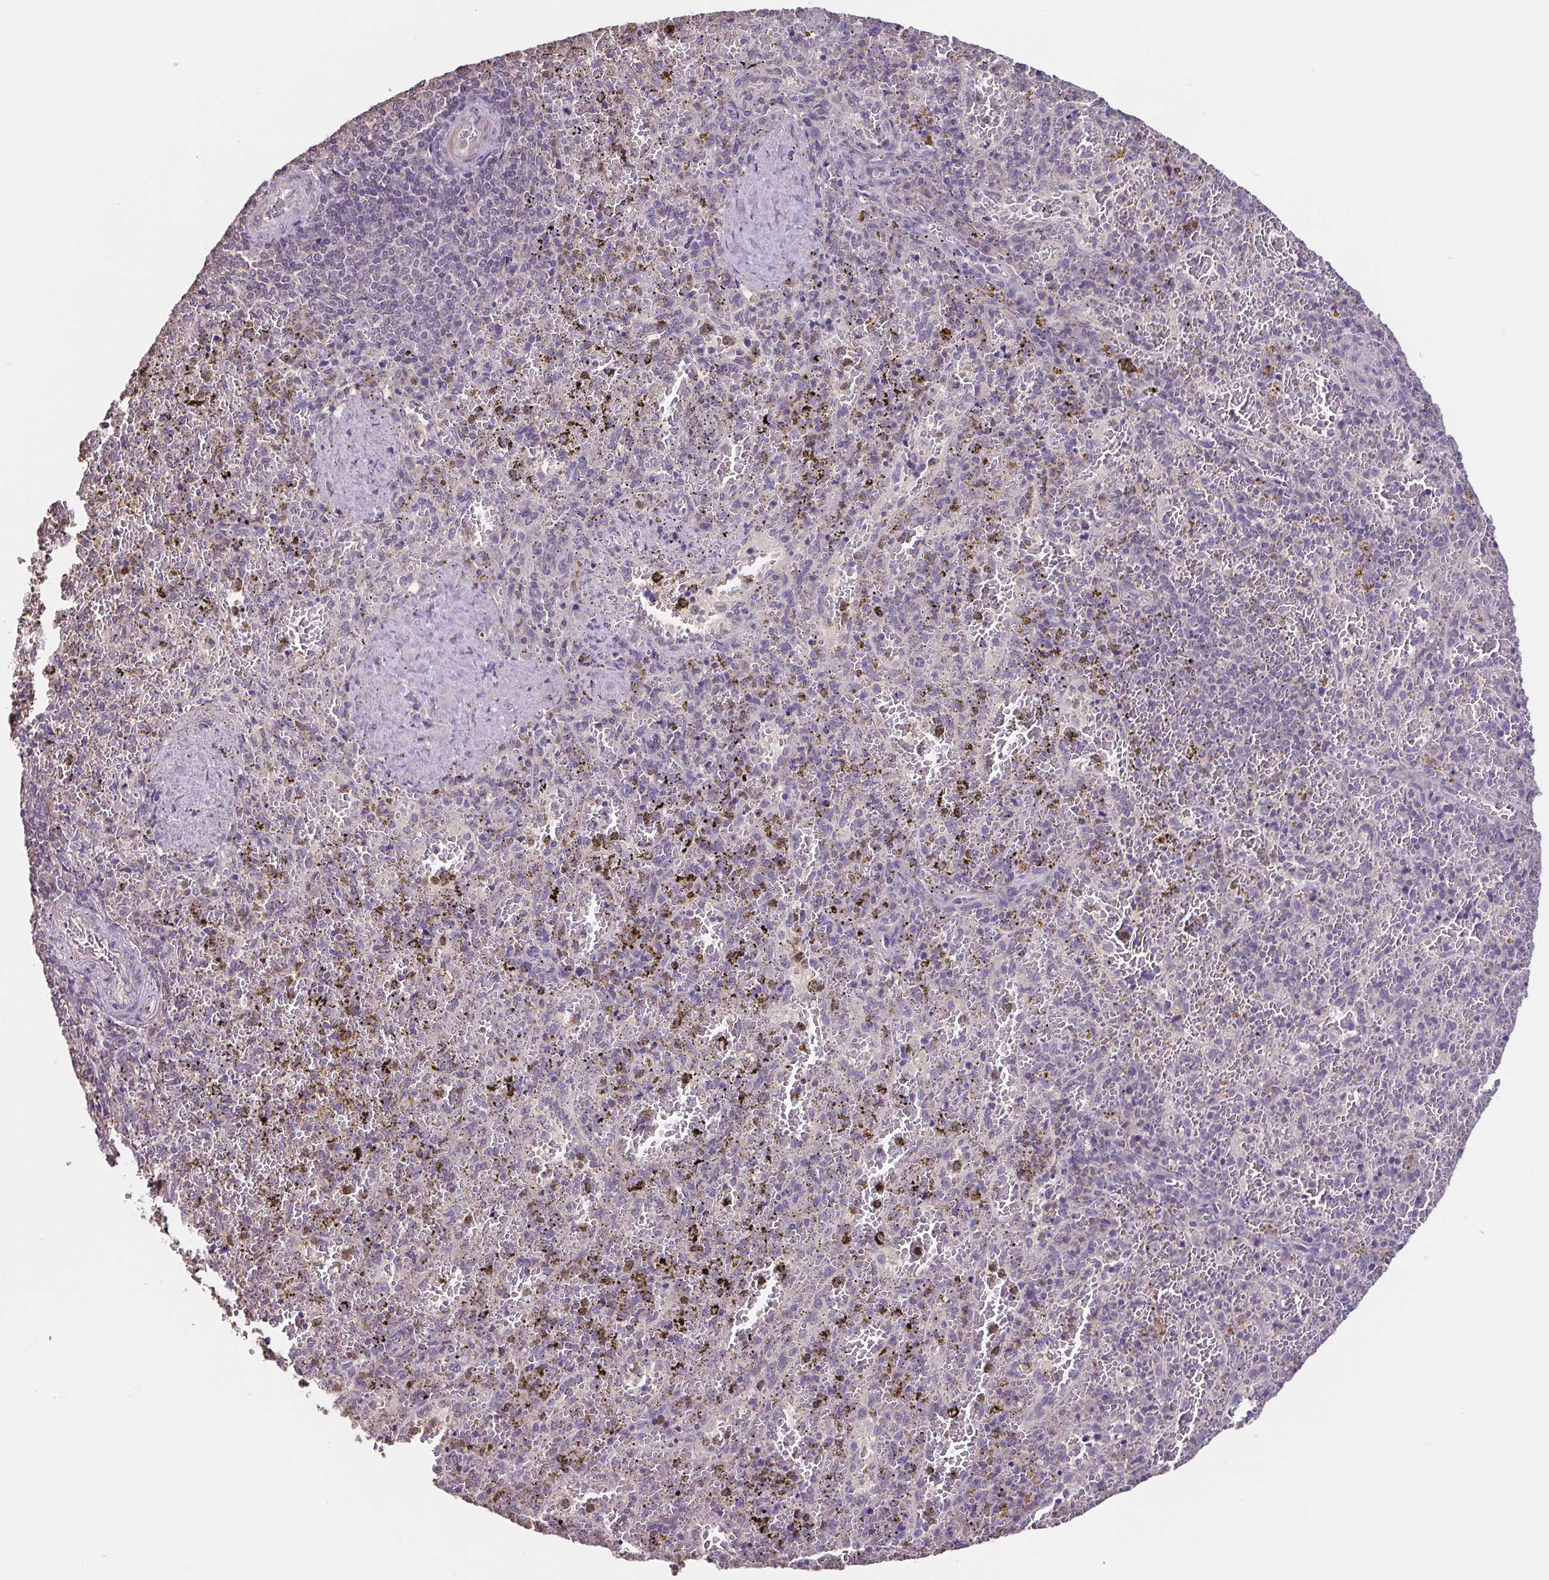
{"staining": {"intensity": "negative", "quantity": "none", "location": "none"}, "tissue": "spleen", "cell_type": "Cells in red pulp", "image_type": "normal", "snomed": [{"axis": "morphology", "description": "Normal tissue, NOS"}, {"axis": "topography", "description": "Spleen"}], "caption": "A photomicrograph of human spleen is negative for staining in cells in red pulp. (Stains: DAB IHC with hematoxylin counter stain, Microscopy: brightfield microscopy at high magnification).", "gene": "ACTRT2", "patient": {"sex": "female", "age": 50}}